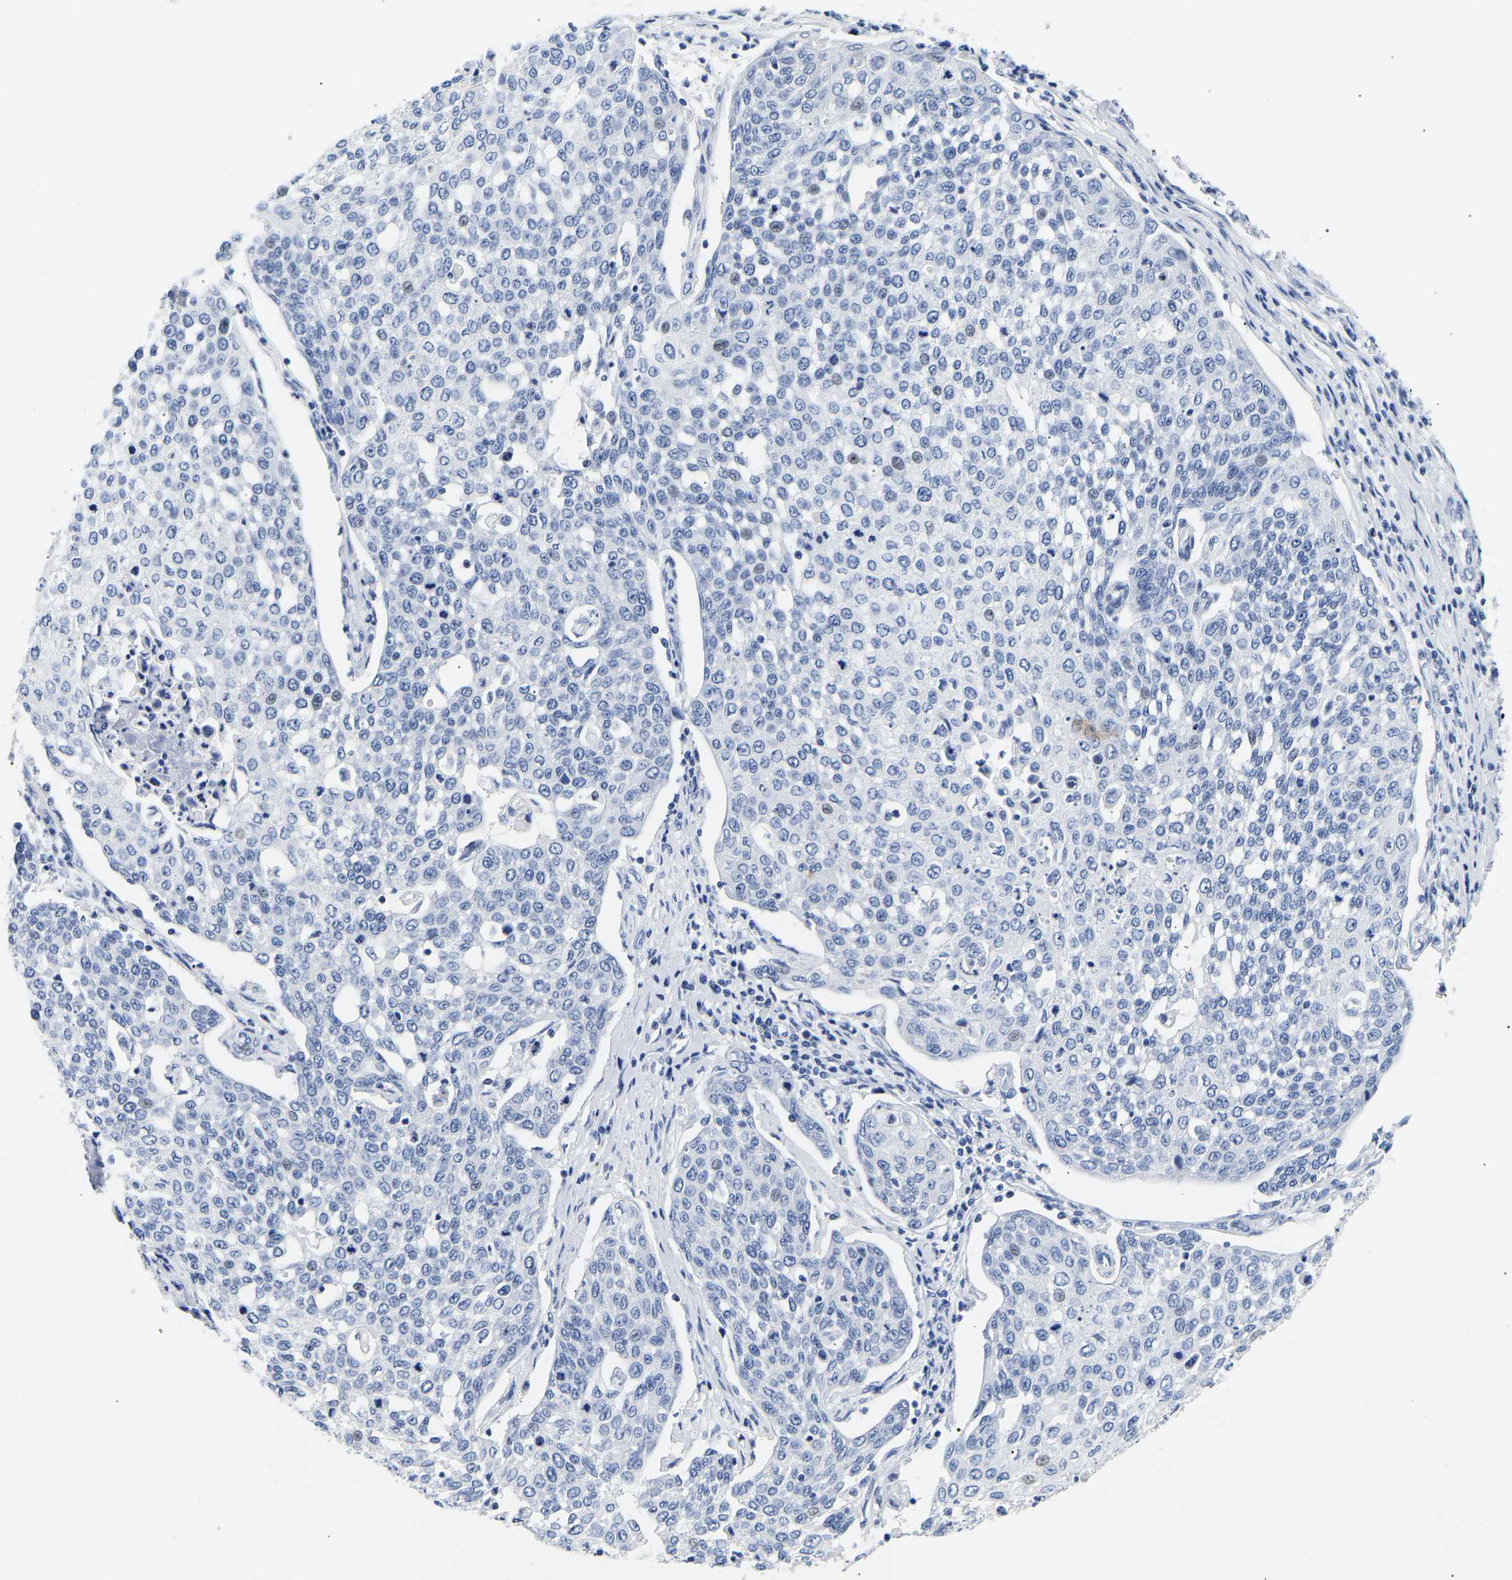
{"staining": {"intensity": "negative", "quantity": "none", "location": "none"}, "tissue": "cervical cancer", "cell_type": "Tumor cells", "image_type": "cancer", "snomed": [{"axis": "morphology", "description": "Squamous cell carcinoma, NOS"}, {"axis": "topography", "description": "Cervix"}], "caption": "A histopathology image of human squamous cell carcinoma (cervical) is negative for staining in tumor cells.", "gene": "SPINK2", "patient": {"sex": "female", "age": 34}}